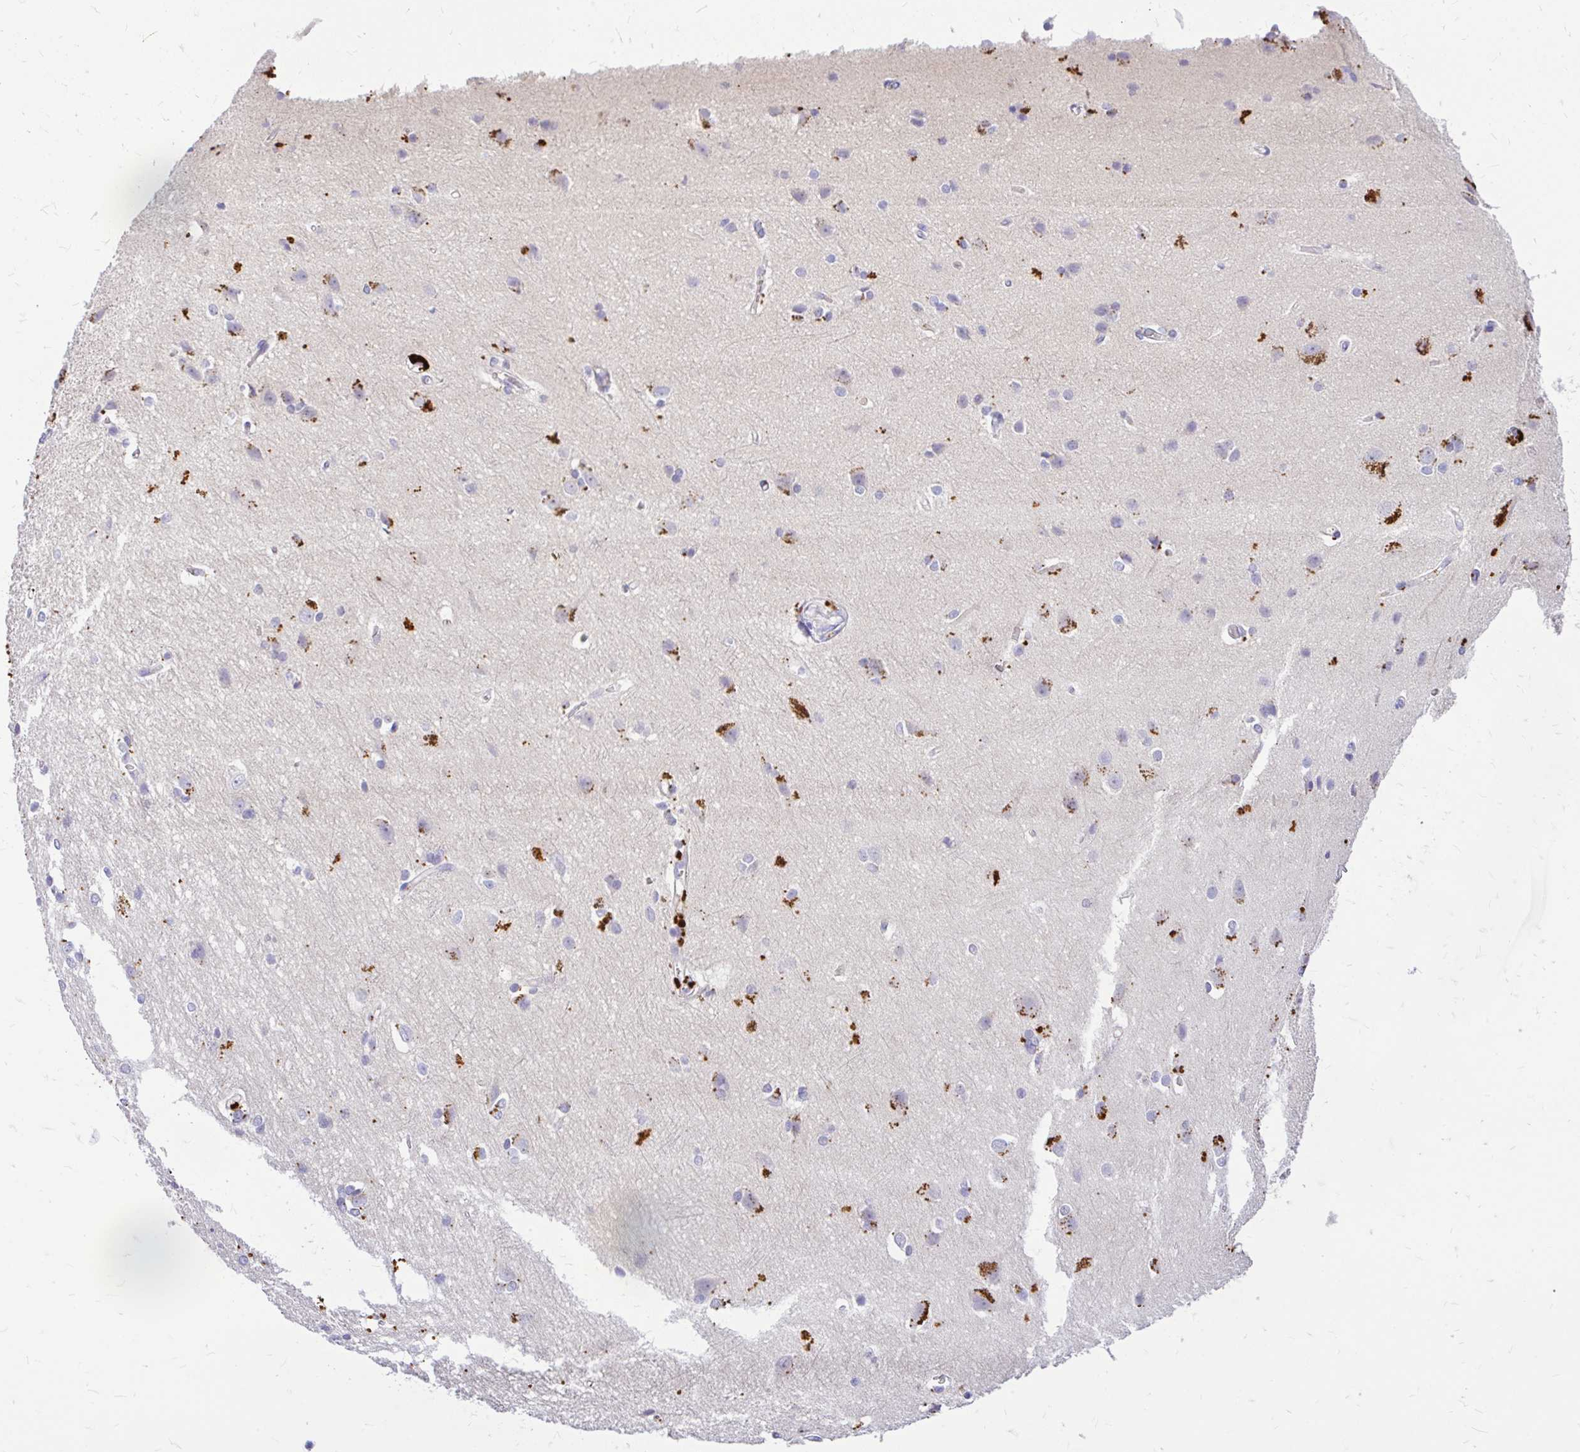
{"staining": {"intensity": "negative", "quantity": "none", "location": "none"}, "tissue": "cerebral cortex", "cell_type": "Endothelial cells", "image_type": "normal", "snomed": [{"axis": "morphology", "description": "Normal tissue, NOS"}, {"axis": "topography", "description": "Cerebral cortex"}], "caption": "DAB (3,3'-diaminobenzidine) immunohistochemical staining of unremarkable cerebral cortex shows no significant positivity in endothelial cells.", "gene": "MAP1LC3A", "patient": {"sex": "male", "age": 37}}